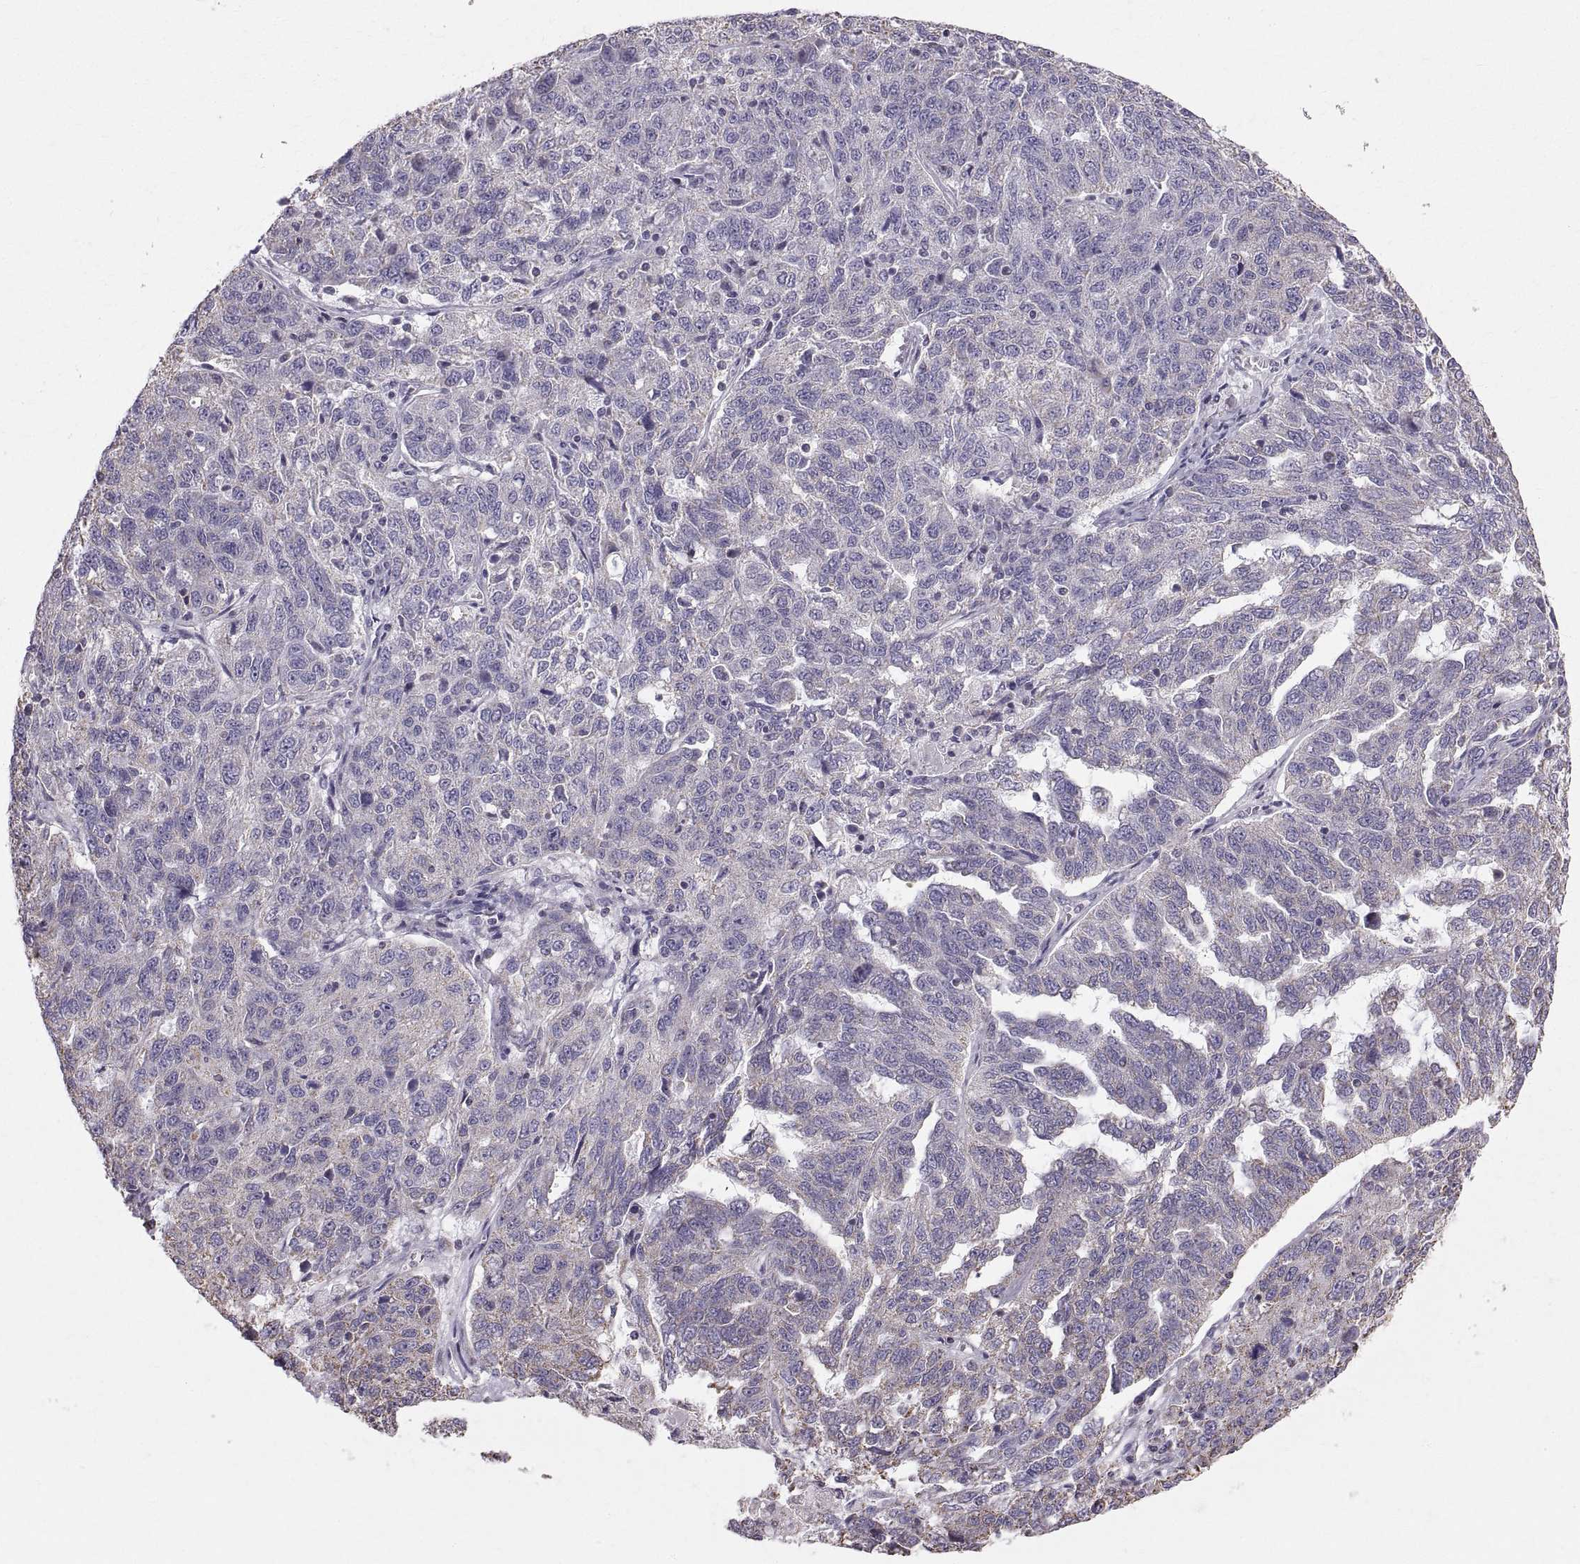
{"staining": {"intensity": "negative", "quantity": "none", "location": "none"}, "tissue": "ovarian cancer", "cell_type": "Tumor cells", "image_type": "cancer", "snomed": [{"axis": "morphology", "description": "Cystadenocarcinoma, serous, NOS"}, {"axis": "topography", "description": "Ovary"}], "caption": "IHC of ovarian cancer exhibits no positivity in tumor cells.", "gene": "STMND1", "patient": {"sex": "female", "age": 71}}